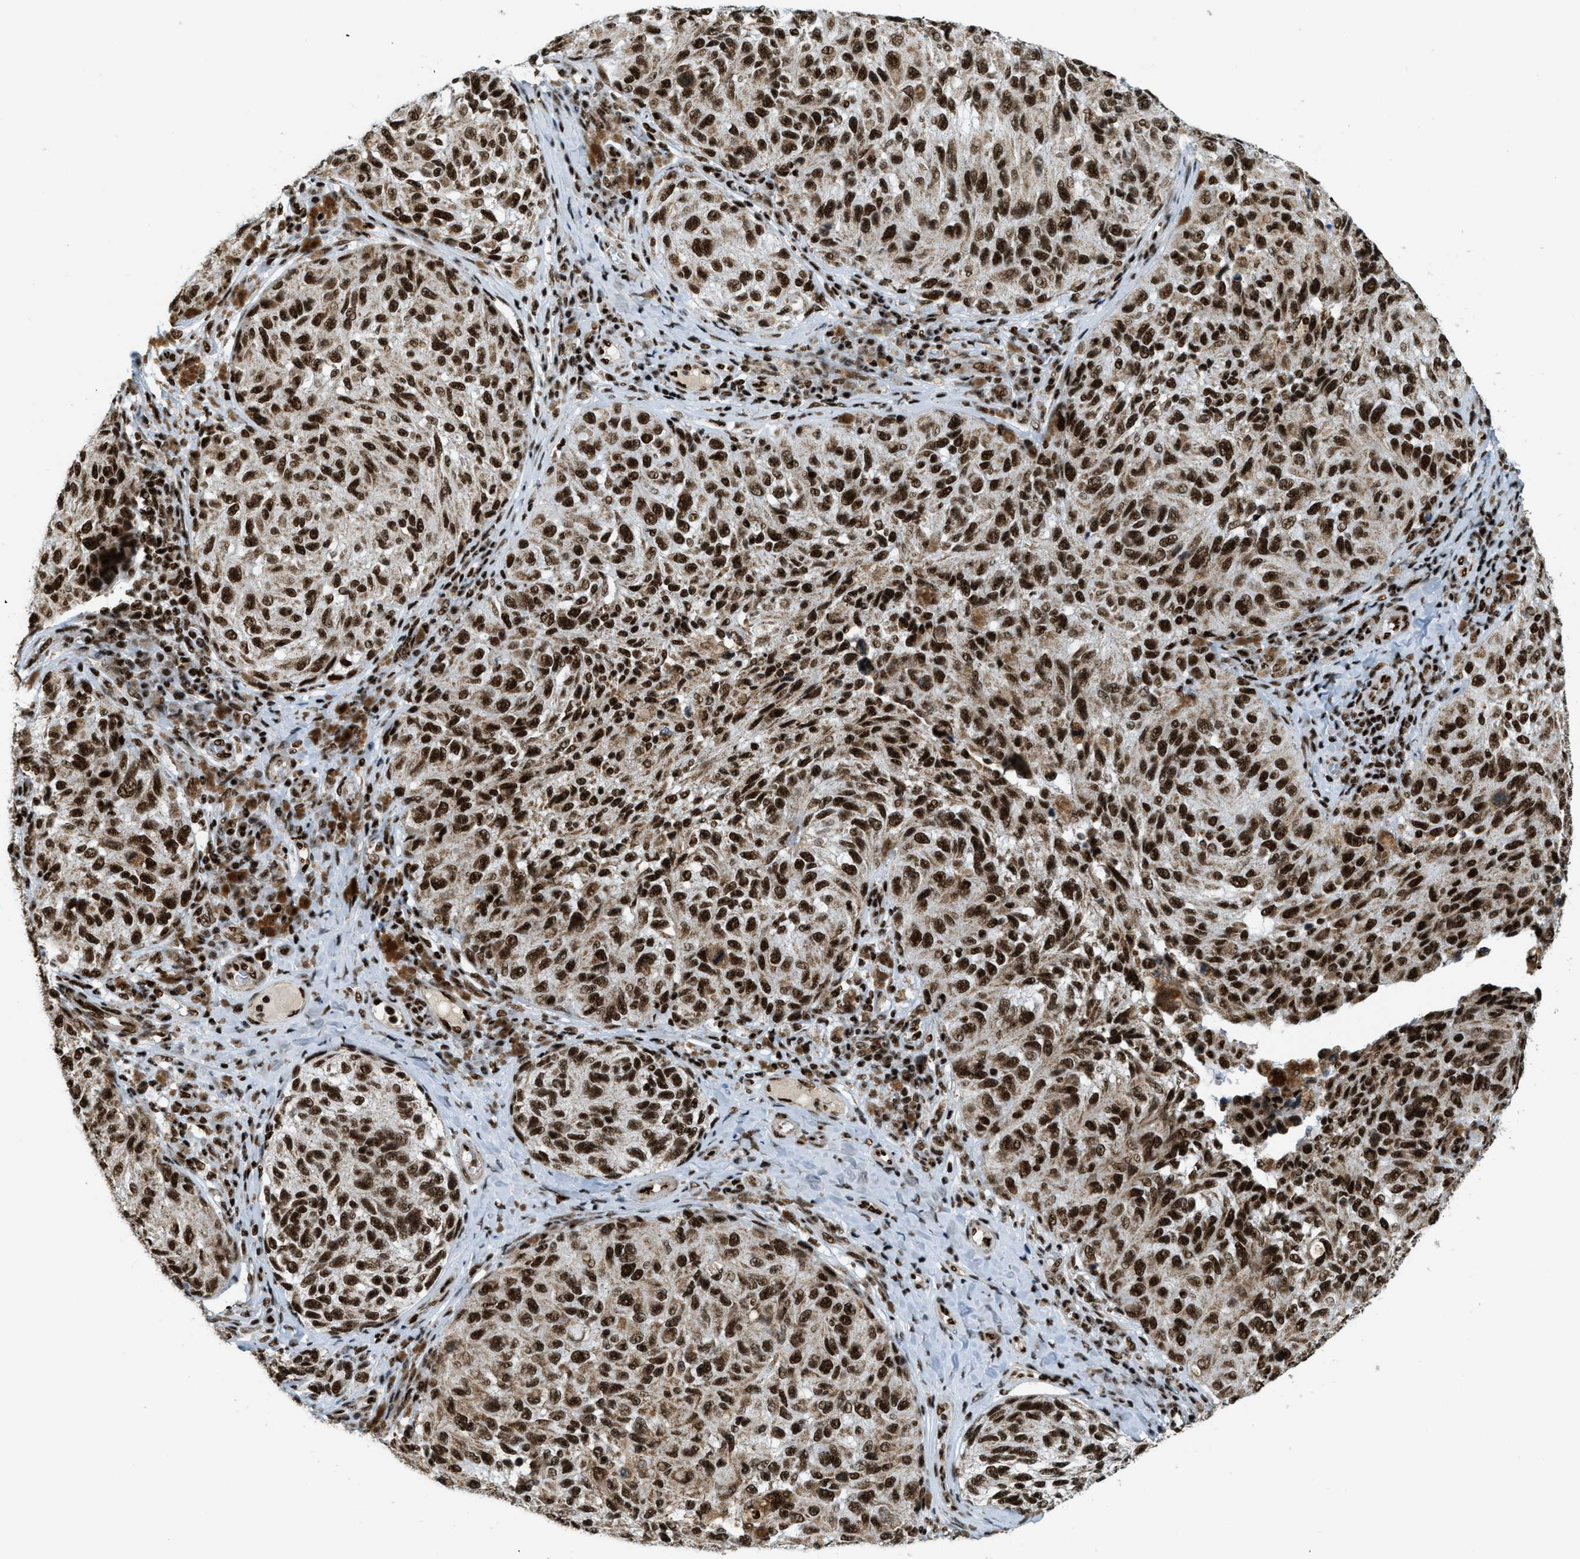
{"staining": {"intensity": "strong", "quantity": ">75%", "location": "nuclear"}, "tissue": "melanoma", "cell_type": "Tumor cells", "image_type": "cancer", "snomed": [{"axis": "morphology", "description": "Malignant melanoma, NOS"}, {"axis": "topography", "description": "Skin"}], "caption": "Tumor cells exhibit high levels of strong nuclear positivity in about >75% of cells in melanoma. (DAB (3,3'-diaminobenzidine) IHC, brown staining for protein, blue staining for nuclei).", "gene": "GABPB1", "patient": {"sex": "female", "age": 73}}